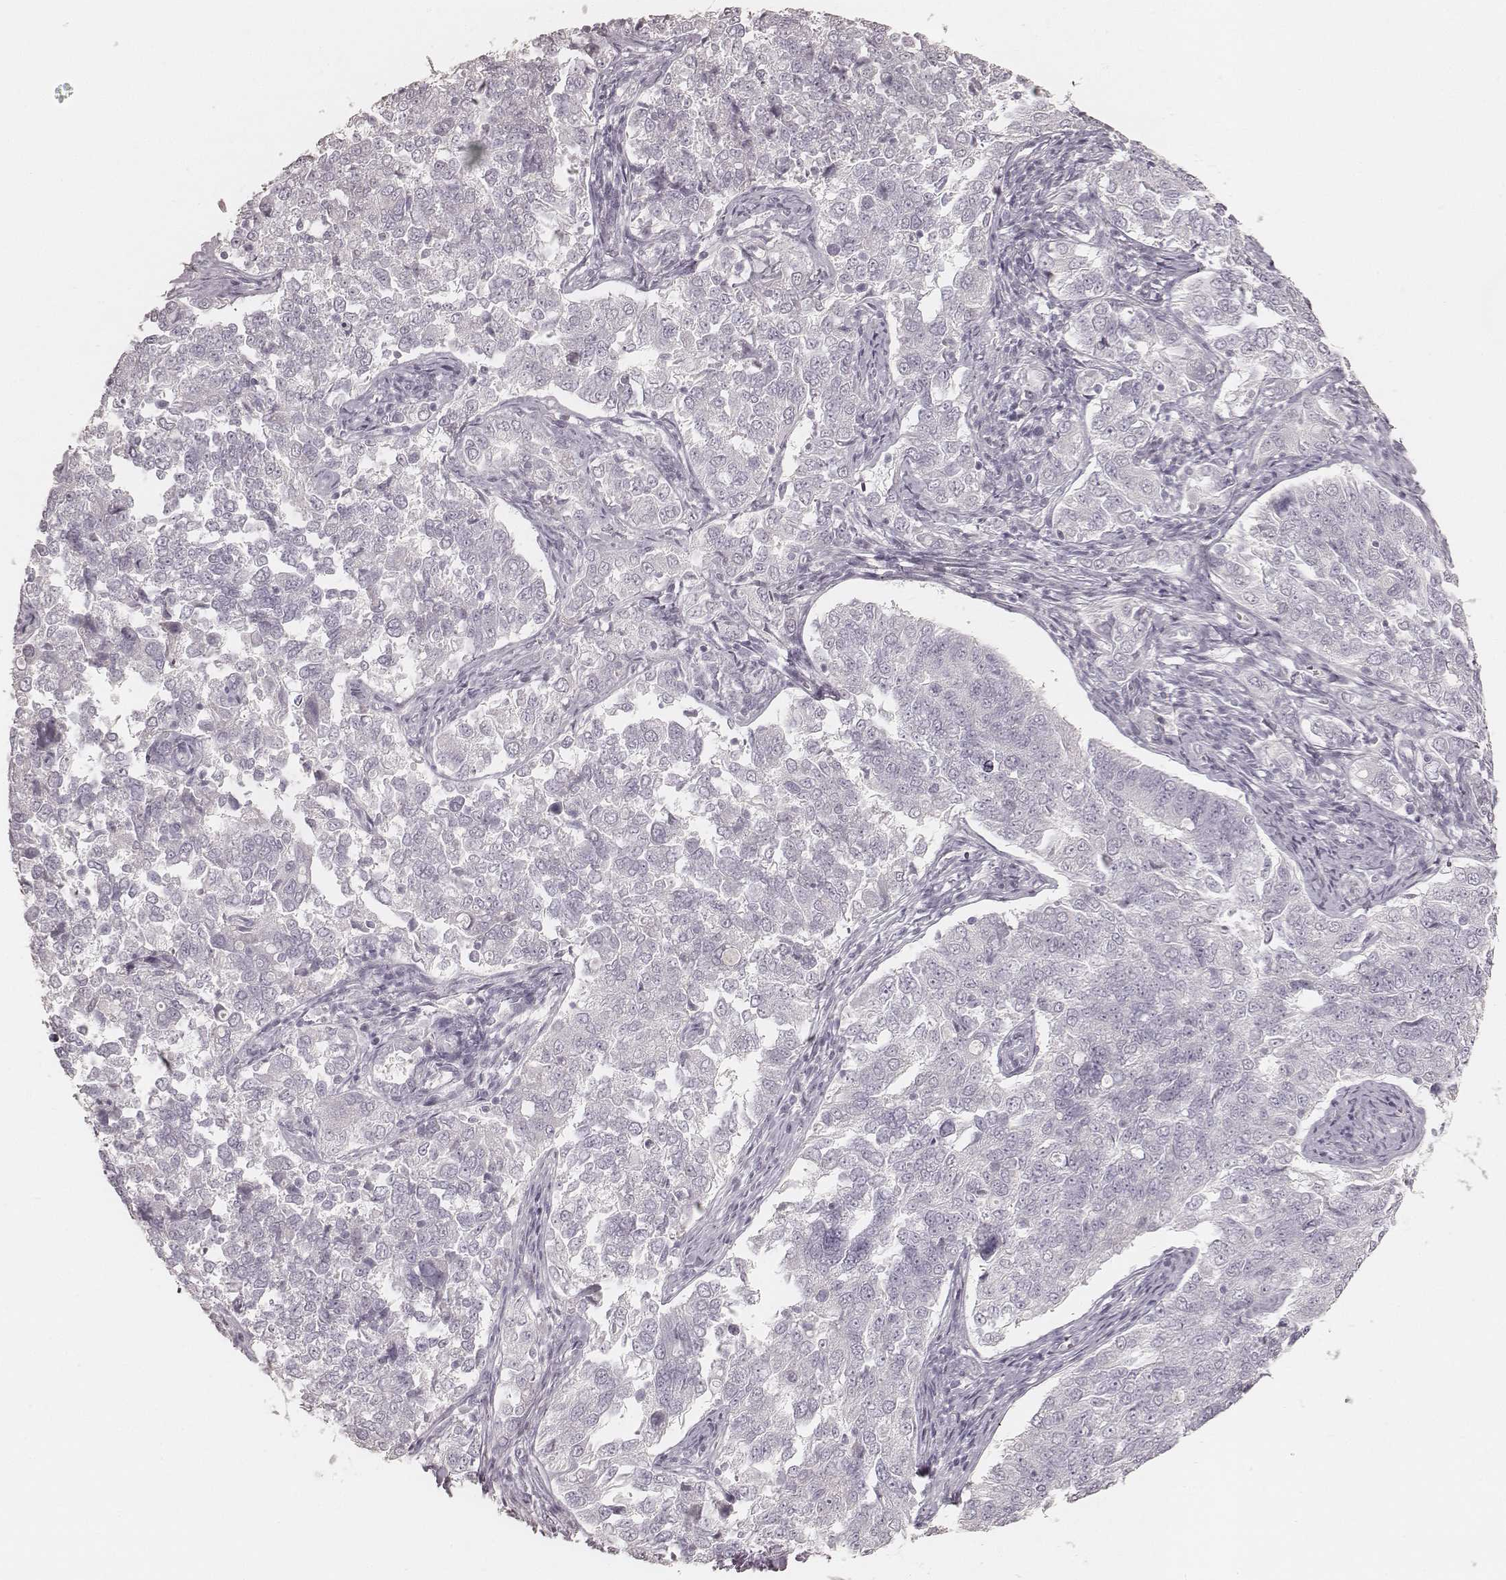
{"staining": {"intensity": "negative", "quantity": "none", "location": "none"}, "tissue": "endometrial cancer", "cell_type": "Tumor cells", "image_type": "cancer", "snomed": [{"axis": "morphology", "description": "Adenocarcinoma, NOS"}, {"axis": "topography", "description": "Endometrium"}], "caption": "Tumor cells show no significant staining in endometrial cancer.", "gene": "KRT26", "patient": {"sex": "female", "age": 43}}